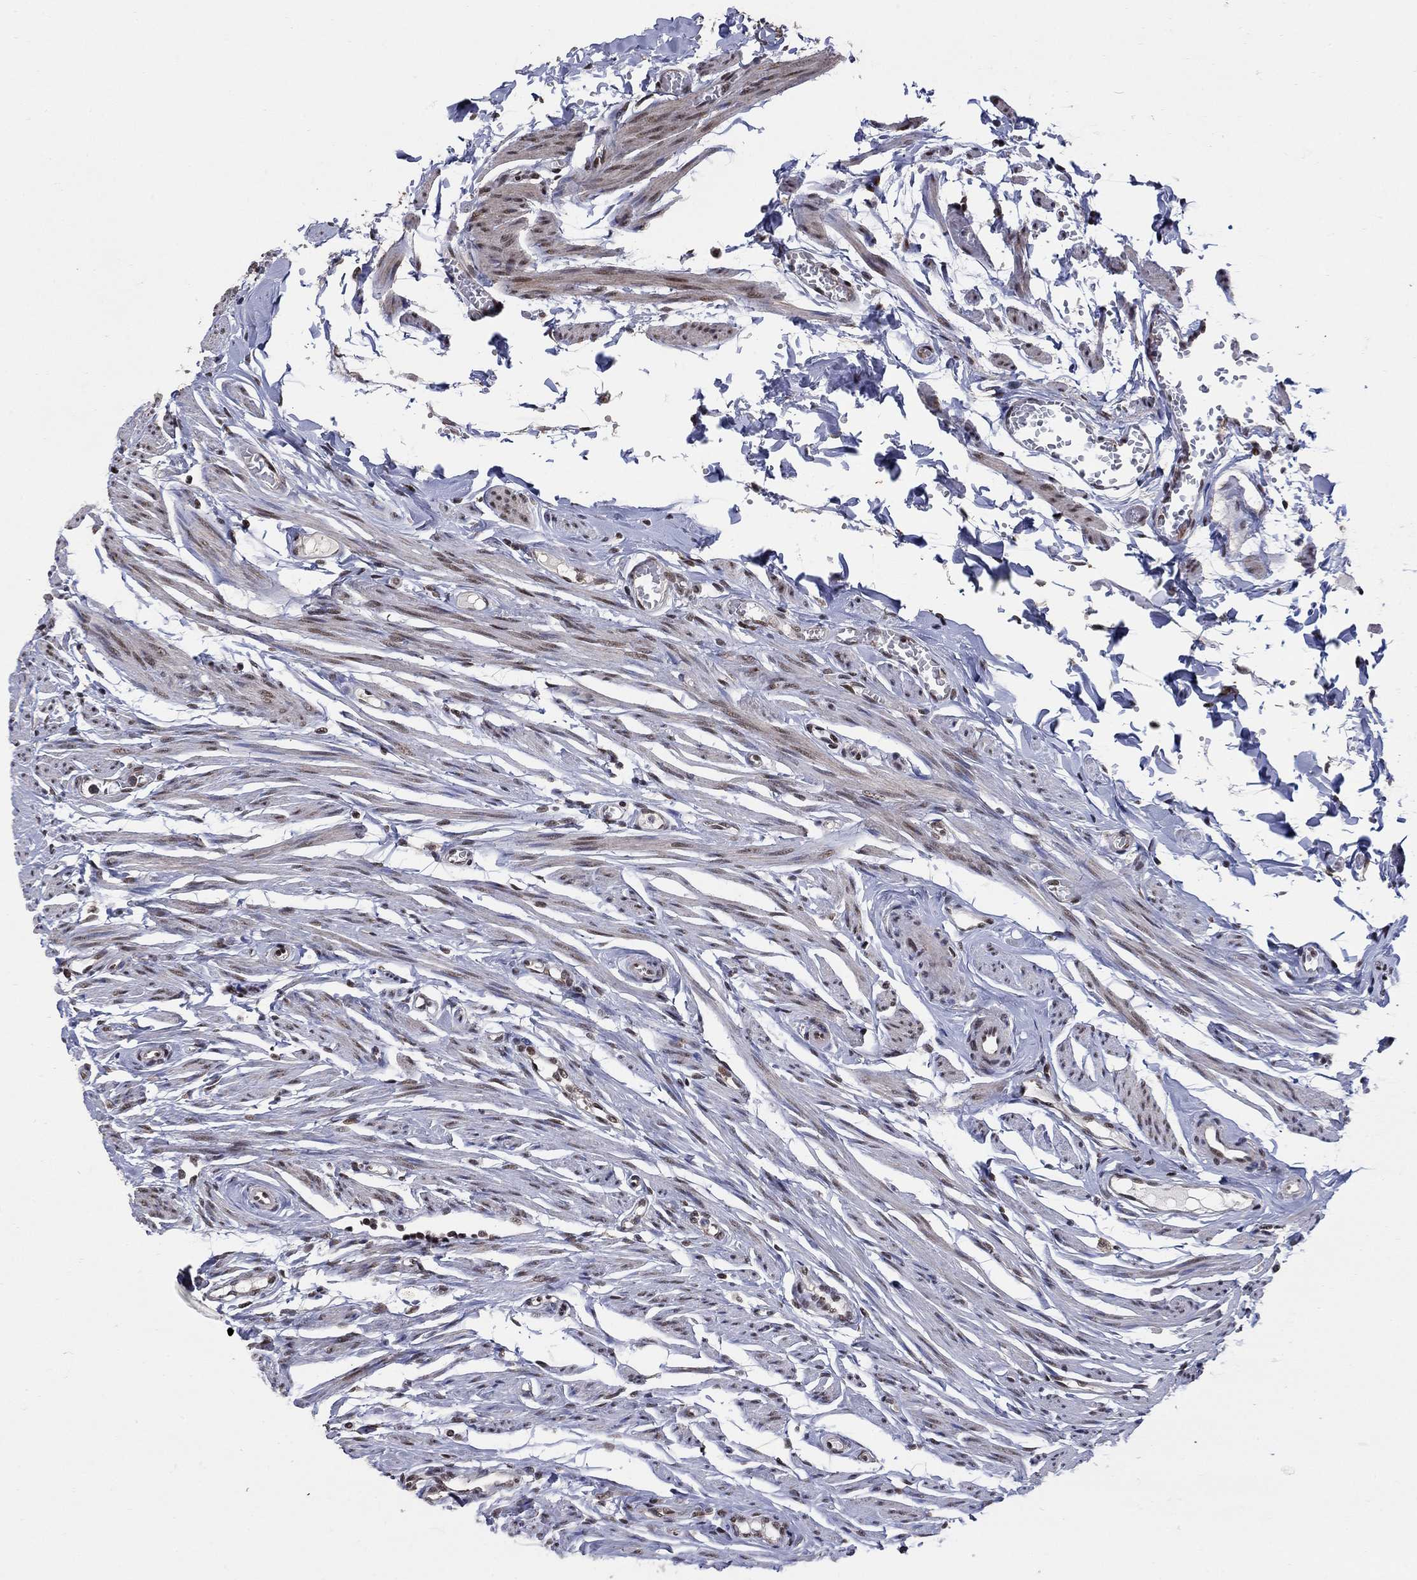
{"staining": {"intensity": "moderate", "quantity": ">75%", "location": "nuclear"}, "tissue": "fallopian tube", "cell_type": "Glandular cells", "image_type": "normal", "snomed": [{"axis": "morphology", "description": "Normal tissue, NOS"}, {"axis": "topography", "description": "Fallopian tube"}], "caption": "DAB (3,3'-diaminobenzidine) immunohistochemical staining of benign fallopian tube reveals moderate nuclear protein positivity in about >75% of glandular cells.", "gene": "PNISR", "patient": {"sex": "female", "age": 54}}